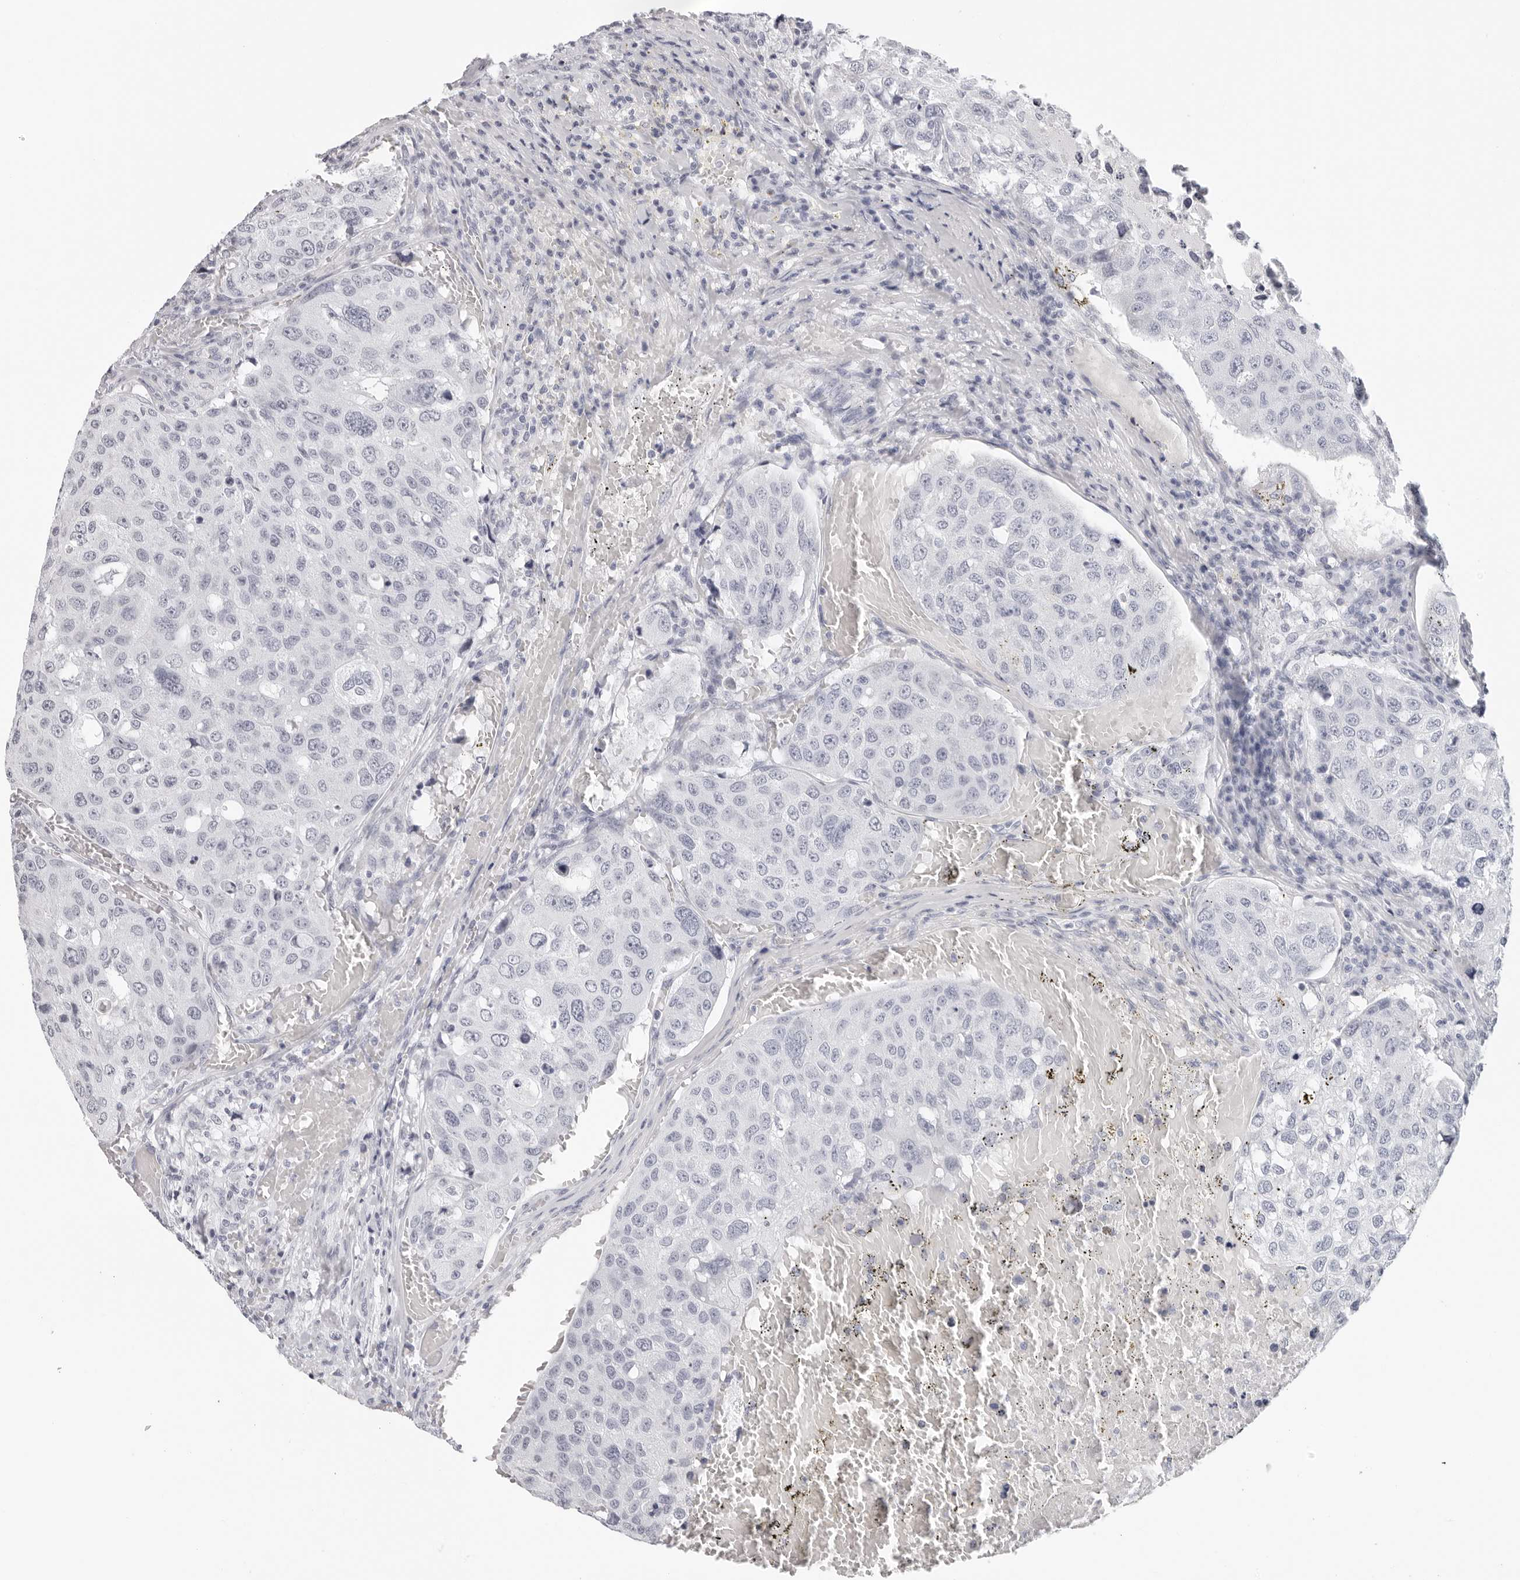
{"staining": {"intensity": "negative", "quantity": "none", "location": "none"}, "tissue": "urothelial cancer", "cell_type": "Tumor cells", "image_type": "cancer", "snomed": [{"axis": "morphology", "description": "Urothelial carcinoma, High grade"}, {"axis": "topography", "description": "Lymph node"}, {"axis": "topography", "description": "Urinary bladder"}], "caption": "Urothelial cancer stained for a protein using immunohistochemistry (IHC) shows no expression tumor cells.", "gene": "AGMAT", "patient": {"sex": "male", "age": 51}}